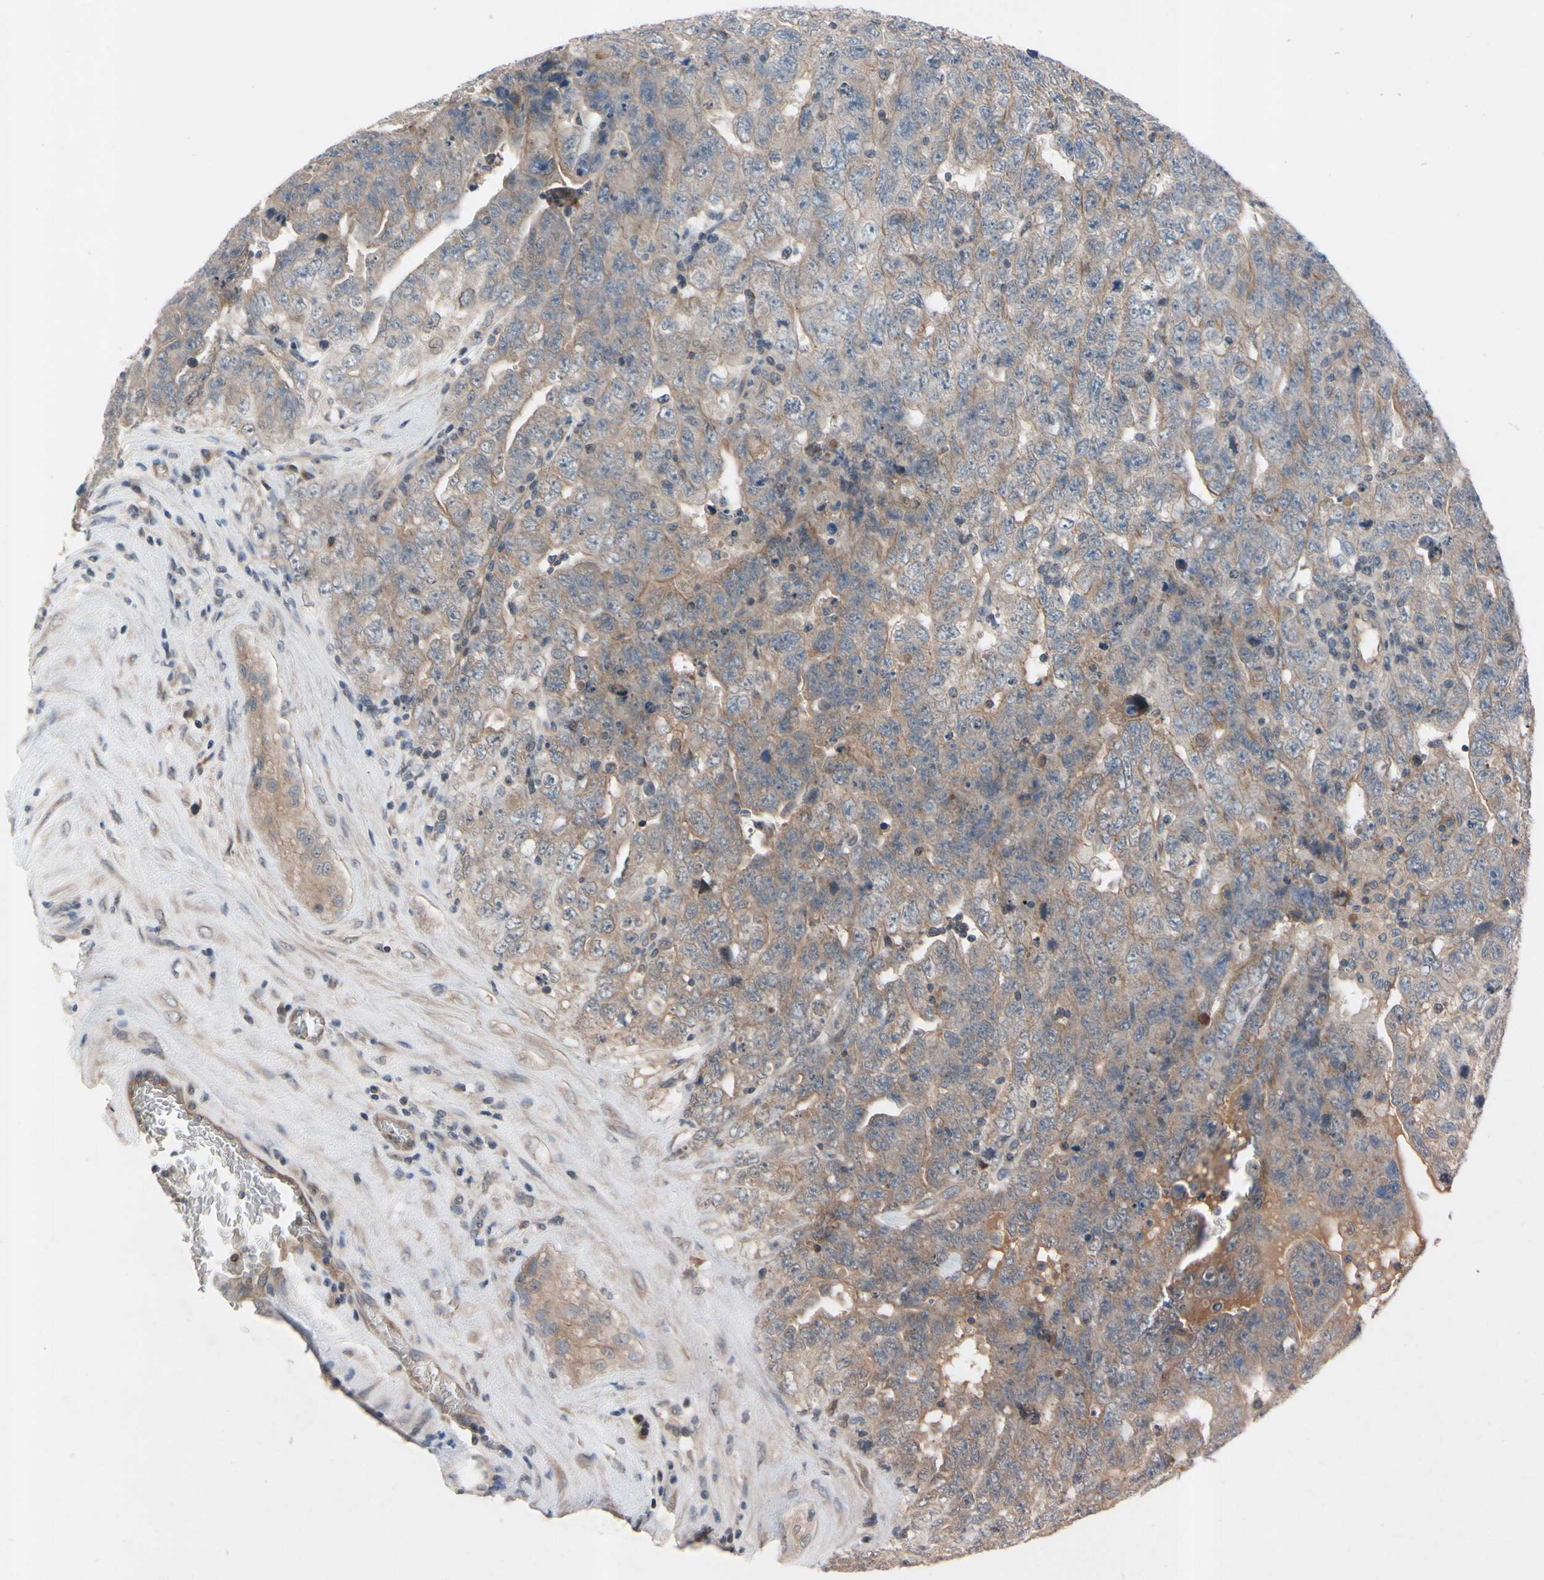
{"staining": {"intensity": "weak", "quantity": ">75%", "location": "cytoplasmic/membranous"}, "tissue": "testis cancer", "cell_type": "Tumor cells", "image_type": "cancer", "snomed": [{"axis": "morphology", "description": "Carcinoma, Embryonal, NOS"}, {"axis": "topography", "description": "Testis"}], "caption": "This histopathology image reveals testis cancer stained with immunohistochemistry to label a protein in brown. The cytoplasmic/membranous of tumor cells show weak positivity for the protein. Nuclei are counter-stained blue.", "gene": "ICAM5", "patient": {"sex": "male", "age": 28}}